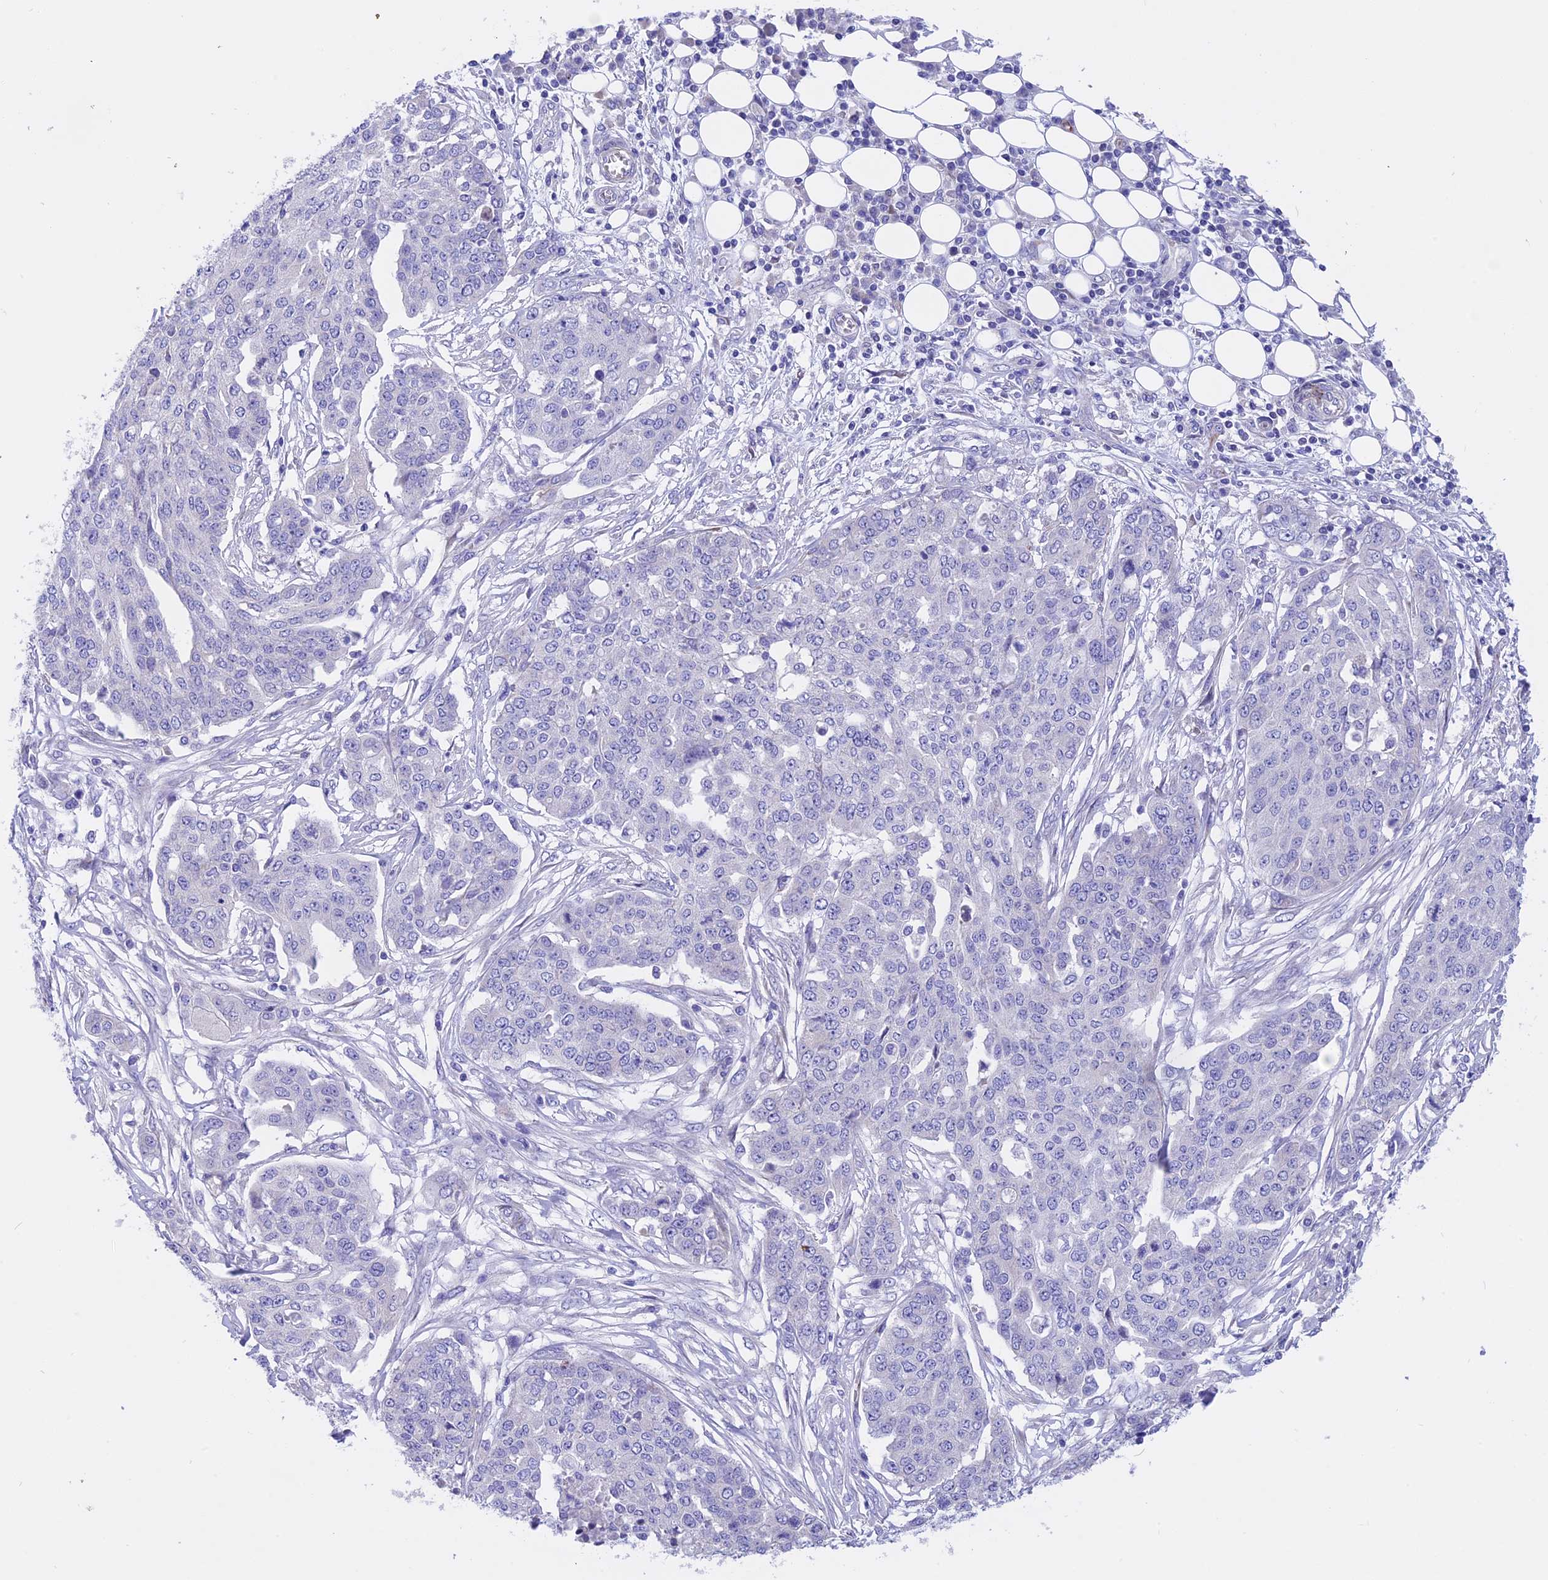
{"staining": {"intensity": "negative", "quantity": "none", "location": "none"}, "tissue": "ovarian cancer", "cell_type": "Tumor cells", "image_type": "cancer", "snomed": [{"axis": "morphology", "description": "Cystadenocarcinoma, serous, NOS"}, {"axis": "topography", "description": "Soft tissue"}, {"axis": "topography", "description": "Ovary"}], "caption": "IHC of serous cystadenocarcinoma (ovarian) displays no expression in tumor cells. The staining was performed using DAB to visualize the protein expression in brown, while the nuclei were stained in blue with hematoxylin (Magnification: 20x).", "gene": "TMEM138", "patient": {"sex": "female", "age": 57}}